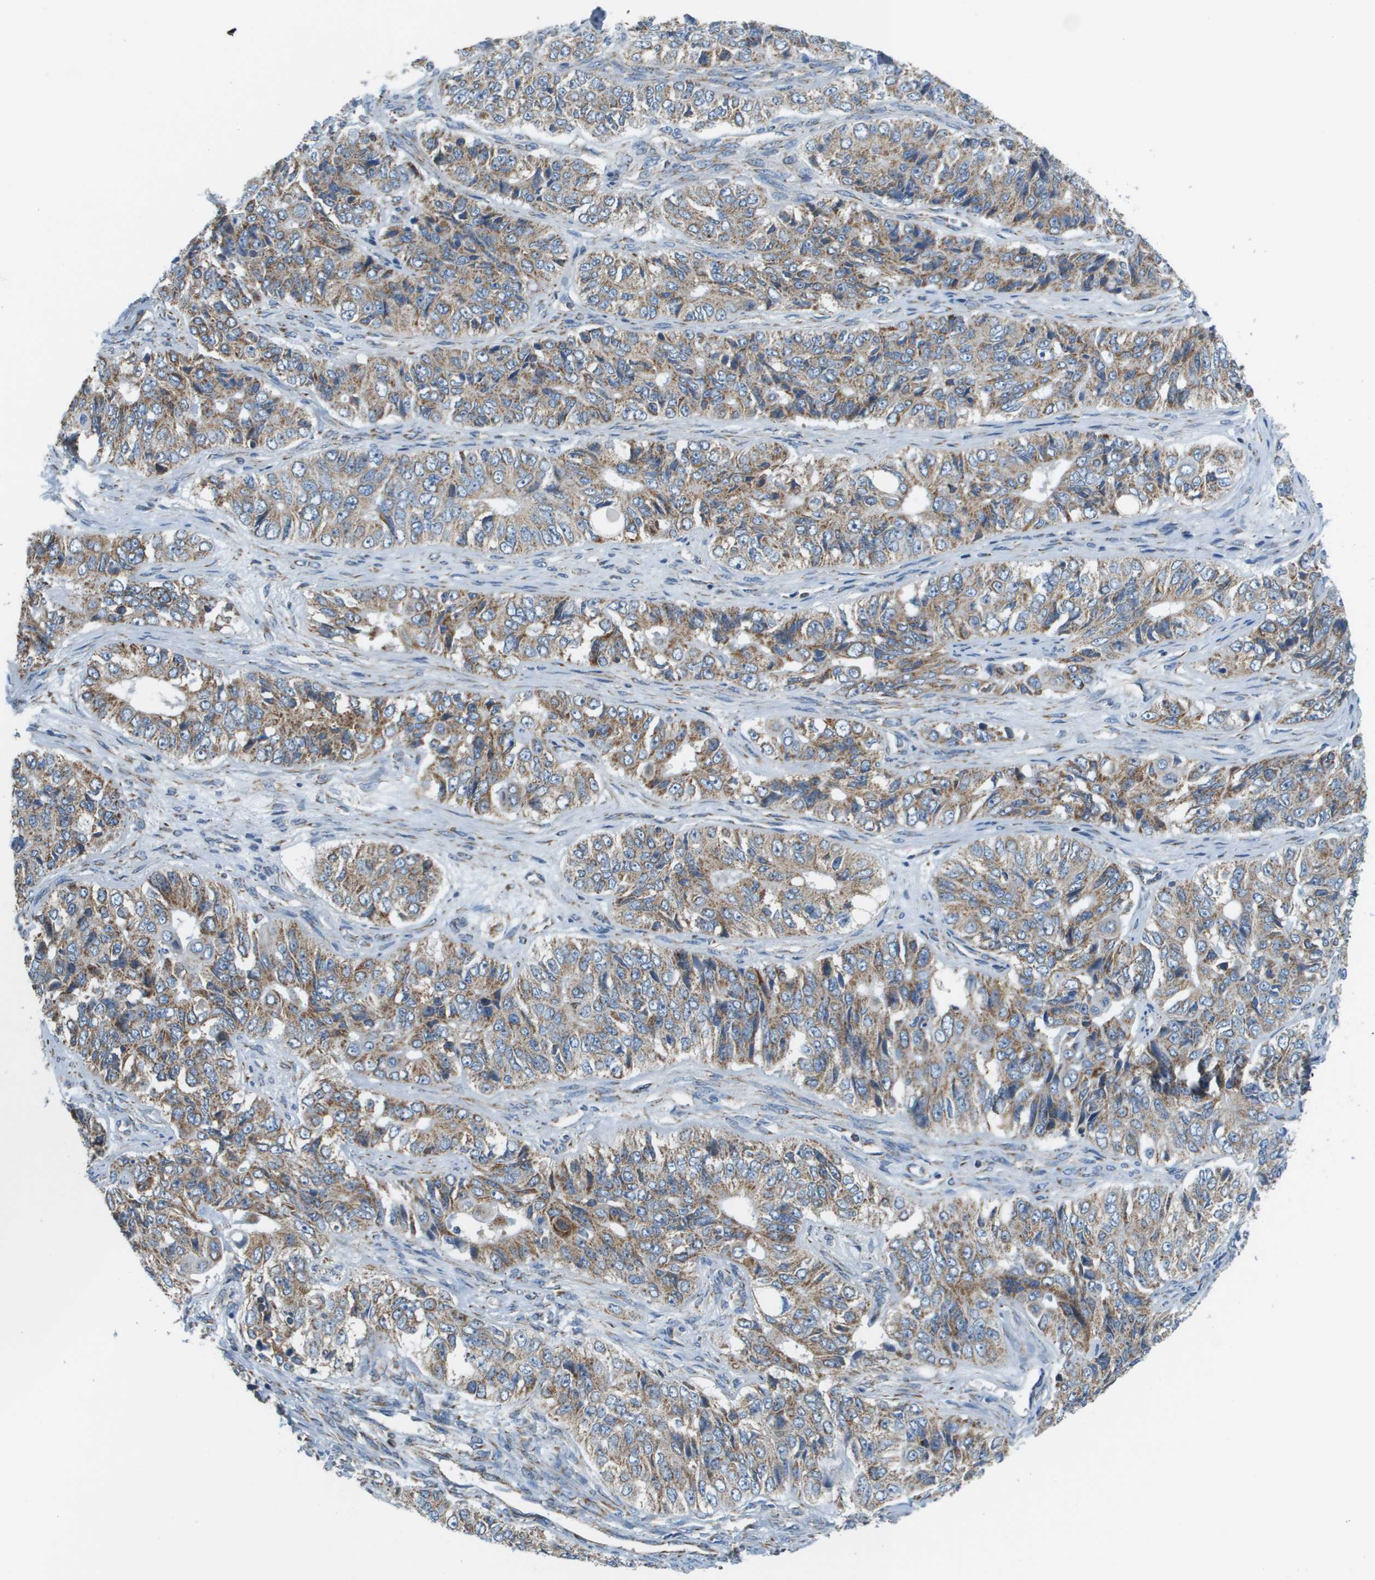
{"staining": {"intensity": "moderate", "quantity": ">75%", "location": "cytoplasmic/membranous"}, "tissue": "ovarian cancer", "cell_type": "Tumor cells", "image_type": "cancer", "snomed": [{"axis": "morphology", "description": "Carcinoma, endometroid"}, {"axis": "topography", "description": "Ovary"}], "caption": "Ovarian endometroid carcinoma tissue reveals moderate cytoplasmic/membranous expression in approximately >75% of tumor cells", "gene": "TAOK3", "patient": {"sex": "female", "age": 51}}